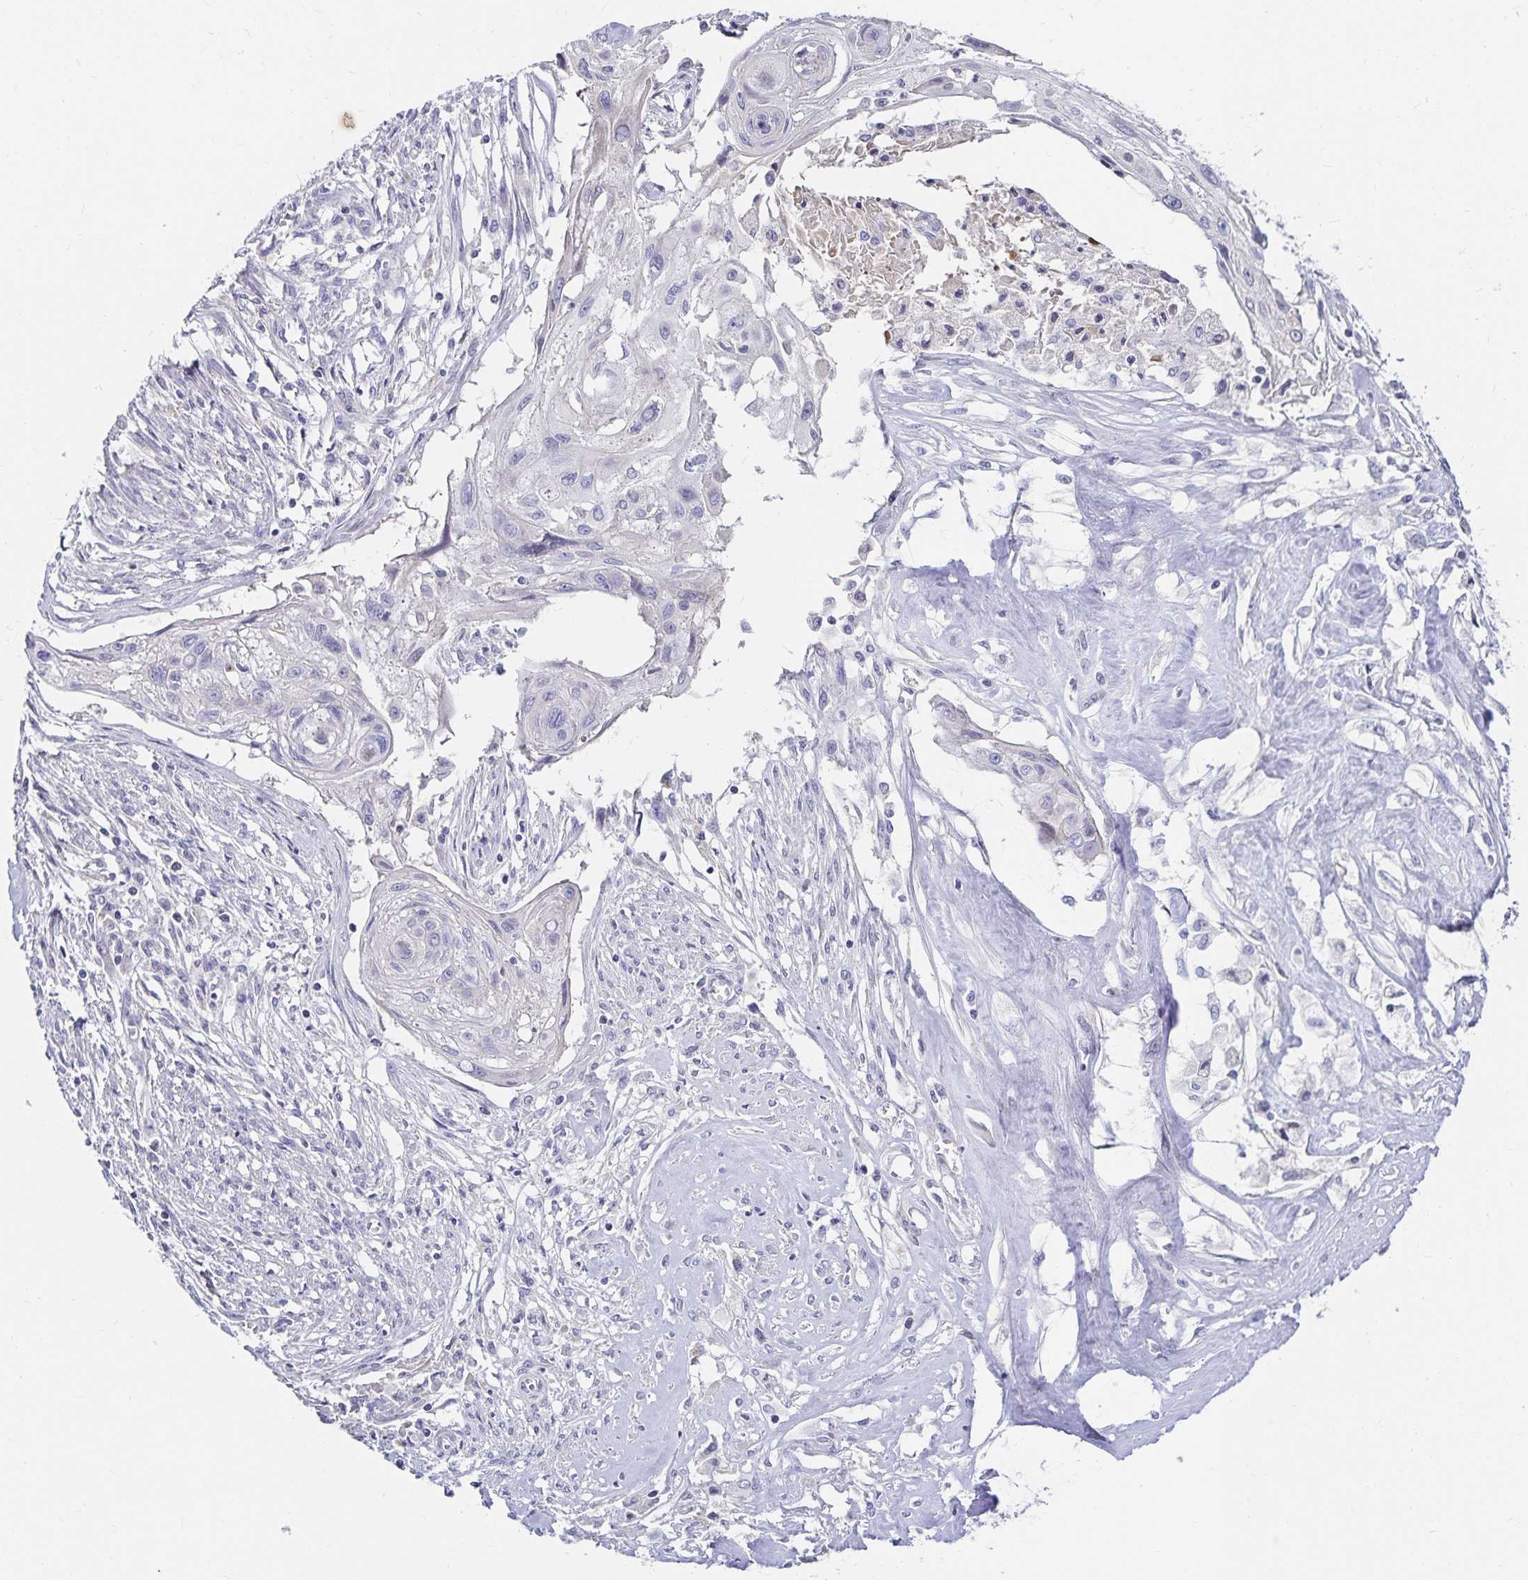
{"staining": {"intensity": "negative", "quantity": "none", "location": "none"}, "tissue": "cervical cancer", "cell_type": "Tumor cells", "image_type": "cancer", "snomed": [{"axis": "morphology", "description": "Squamous cell carcinoma, NOS"}, {"axis": "topography", "description": "Cervix"}], "caption": "Human cervical cancer (squamous cell carcinoma) stained for a protein using immunohistochemistry displays no positivity in tumor cells.", "gene": "PAX5", "patient": {"sex": "female", "age": 49}}